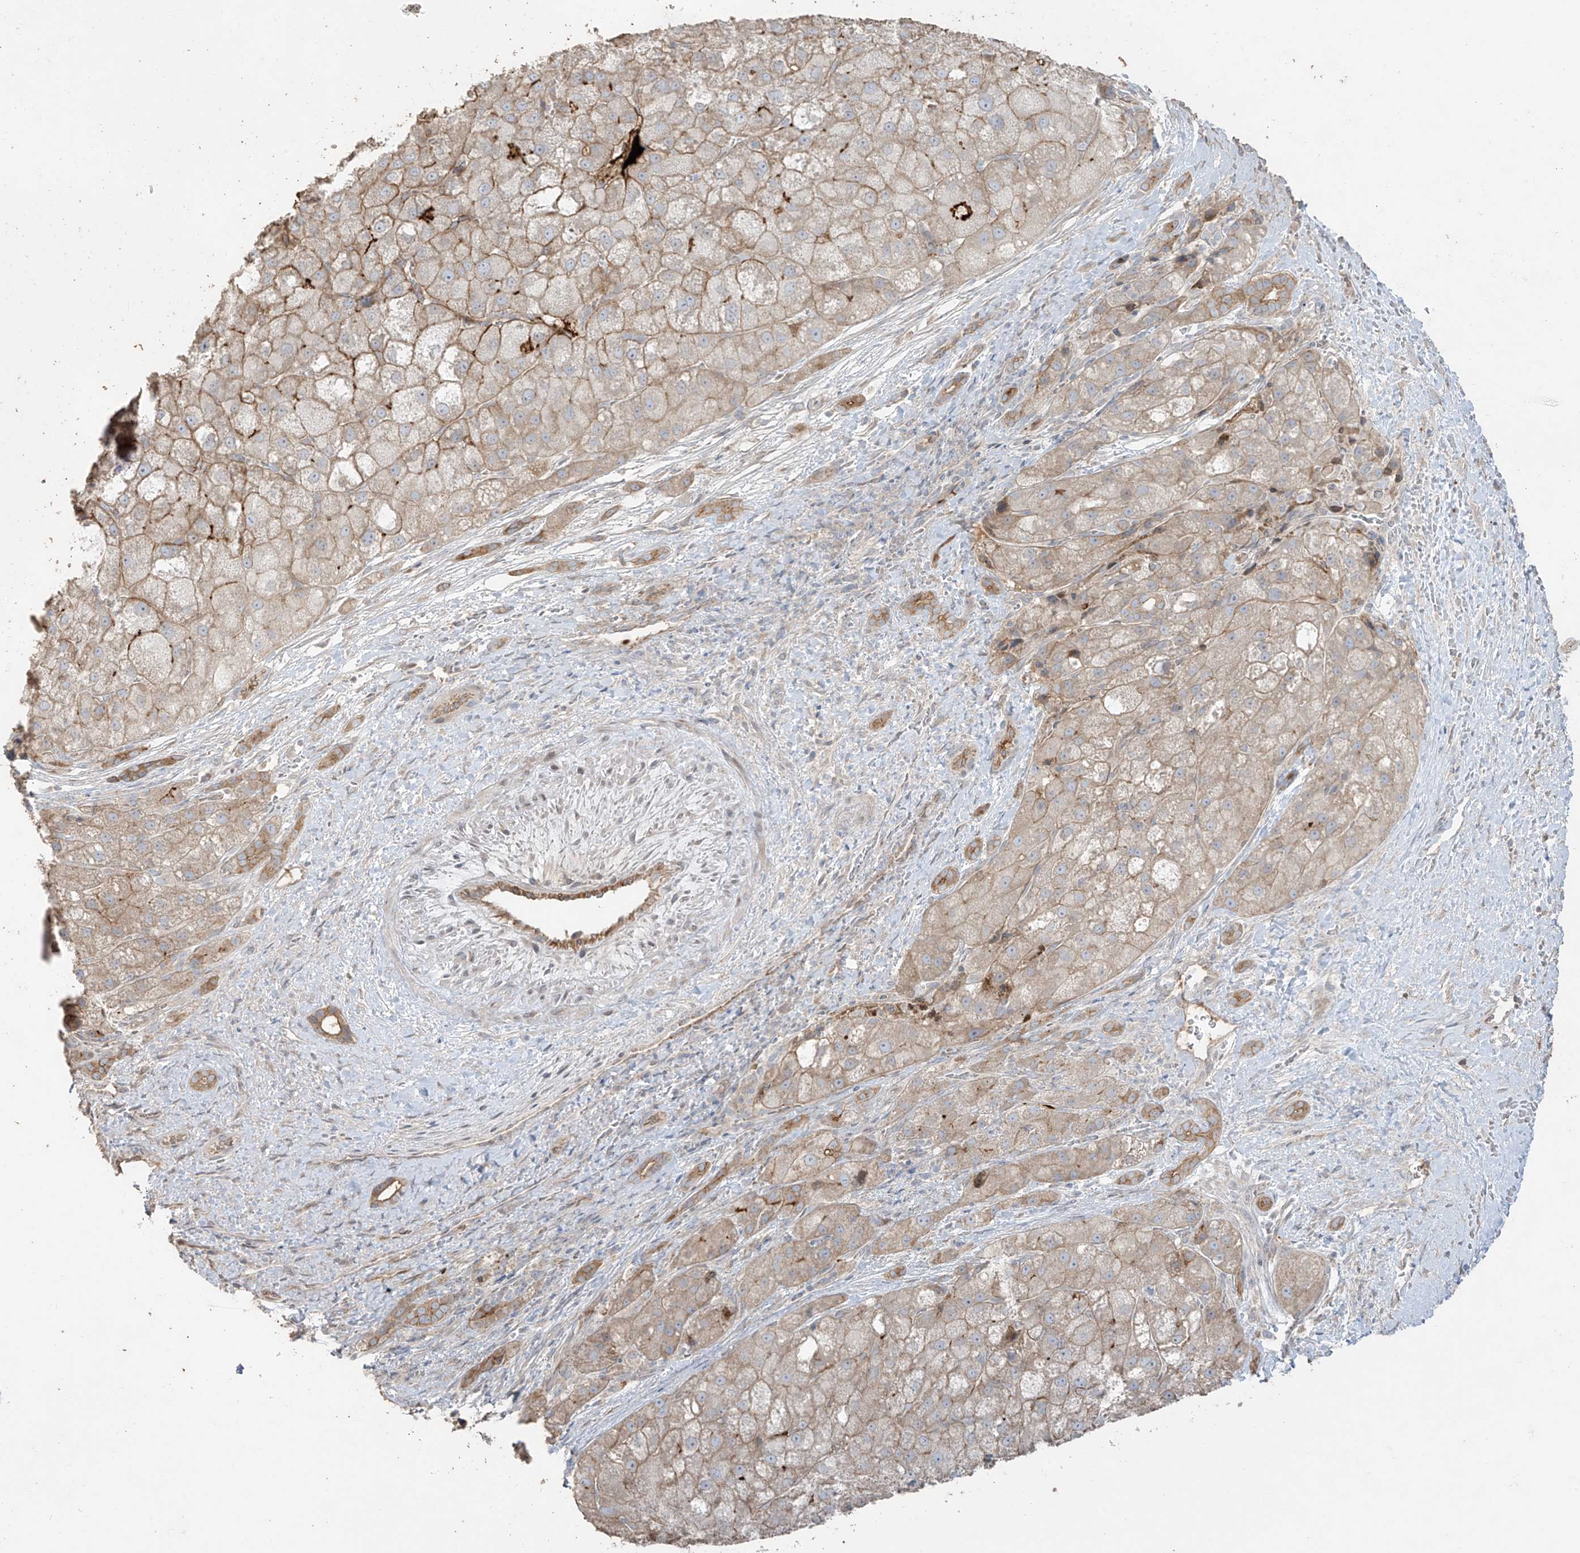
{"staining": {"intensity": "moderate", "quantity": "<25%", "location": "cytoplasmic/membranous"}, "tissue": "liver cancer", "cell_type": "Tumor cells", "image_type": "cancer", "snomed": [{"axis": "morphology", "description": "Carcinoma, Hepatocellular, NOS"}, {"axis": "topography", "description": "Liver"}], "caption": "Human hepatocellular carcinoma (liver) stained for a protein (brown) shows moderate cytoplasmic/membranous positive staining in approximately <25% of tumor cells.", "gene": "ABTB1", "patient": {"sex": "male", "age": 57}}